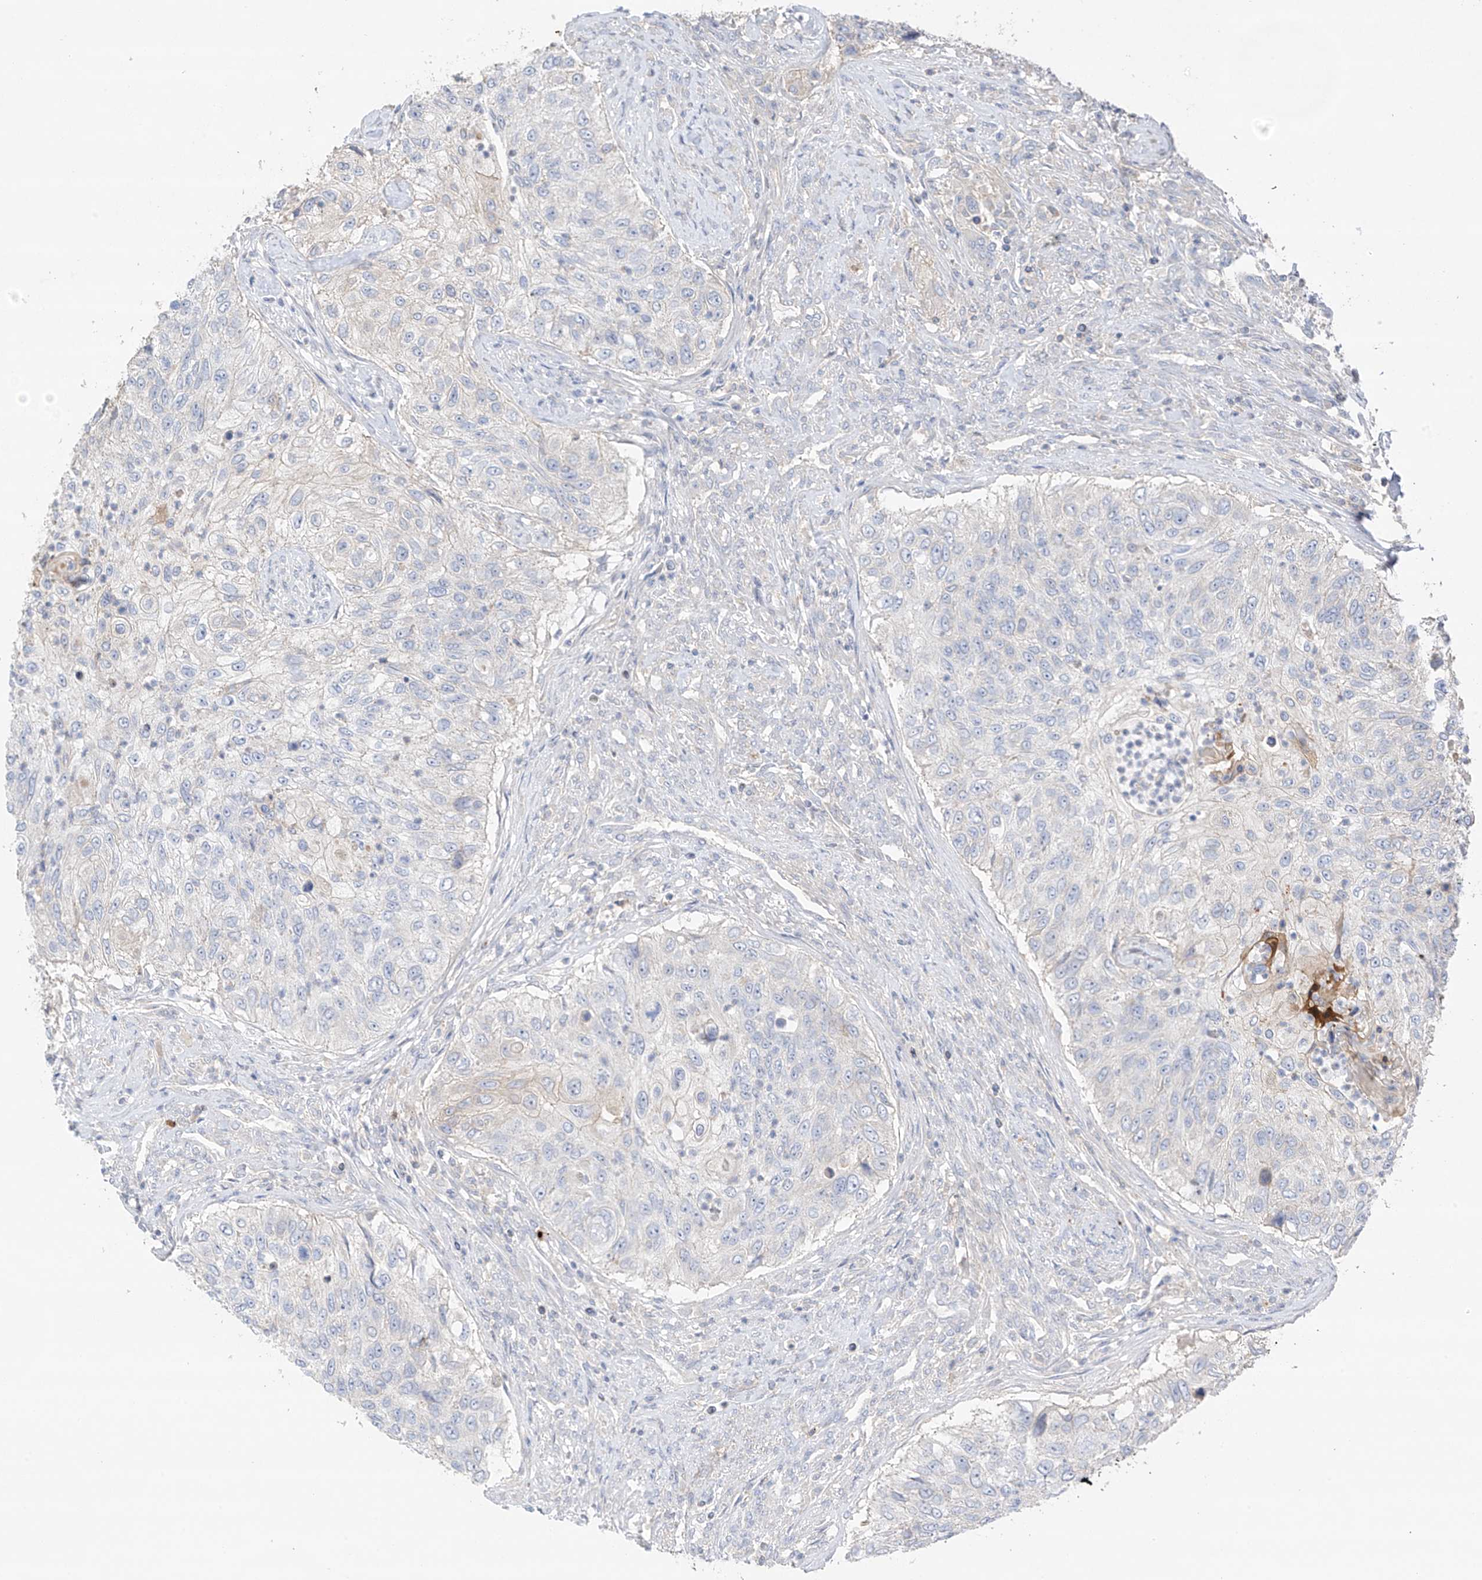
{"staining": {"intensity": "negative", "quantity": "none", "location": "none"}, "tissue": "urothelial cancer", "cell_type": "Tumor cells", "image_type": "cancer", "snomed": [{"axis": "morphology", "description": "Urothelial carcinoma, High grade"}, {"axis": "topography", "description": "Urinary bladder"}], "caption": "Urothelial cancer was stained to show a protein in brown. There is no significant positivity in tumor cells. (IHC, brightfield microscopy, high magnification).", "gene": "CAPN13", "patient": {"sex": "female", "age": 60}}